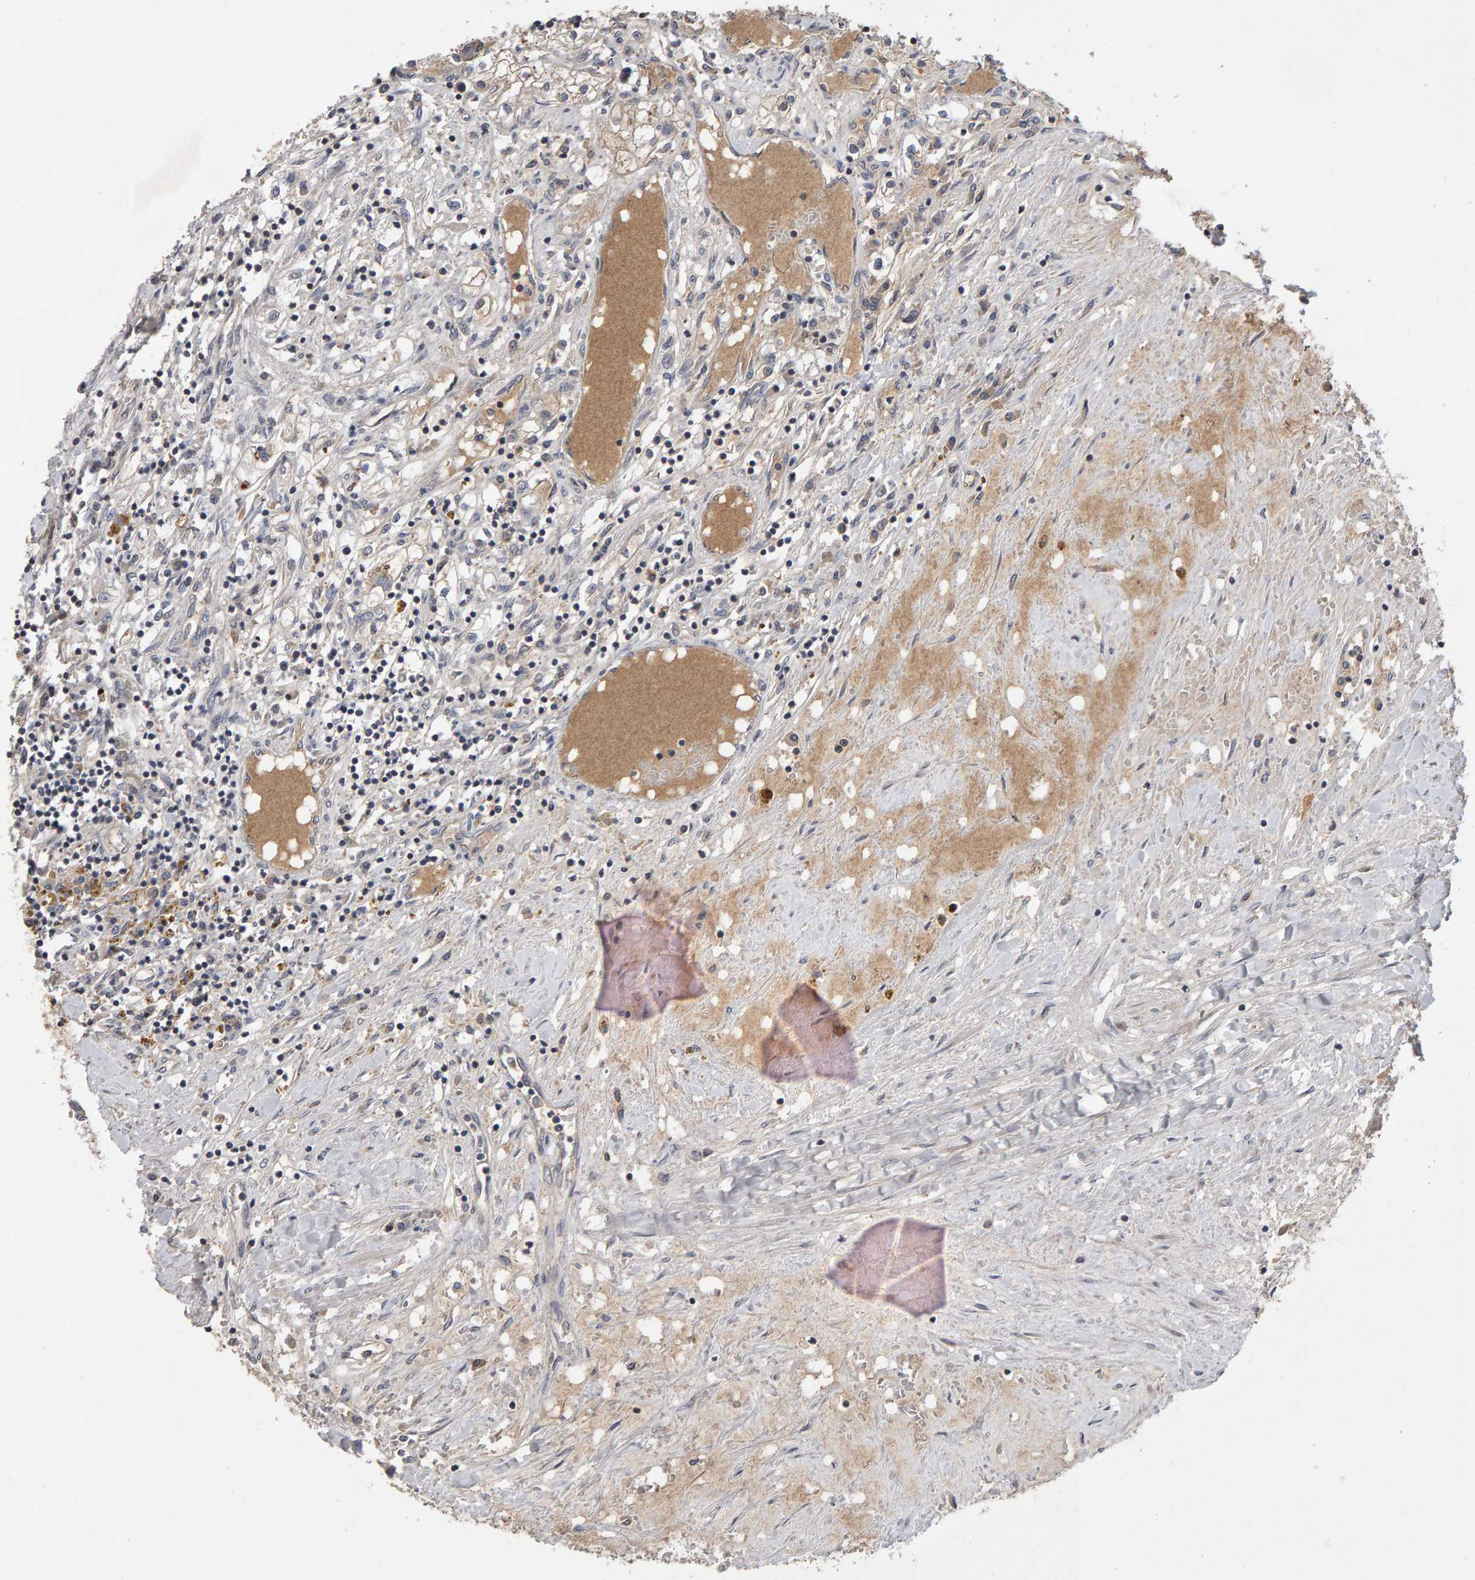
{"staining": {"intensity": "weak", "quantity": "<25%", "location": "cytoplasmic/membranous"}, "tissue": "renal cancer", "cell_type": "Tumor cells", "image_type": "cancer", "snomed": [{"axis": "morphology", "description": "Adenocarcinoma, NOS"}, {"axis": "topography", "description": "Kidney"}], "caption": "High magnification brightfield microscopy of renal cancer (adenocarcinoma) stained with DAB (3,3'-diaminobenzidine) (brown) and counterstained with hematoxylin (blue): tumor cells show no significant staining.", "gene": "COASY", "patient": {"sex": "male", "age": 68}}